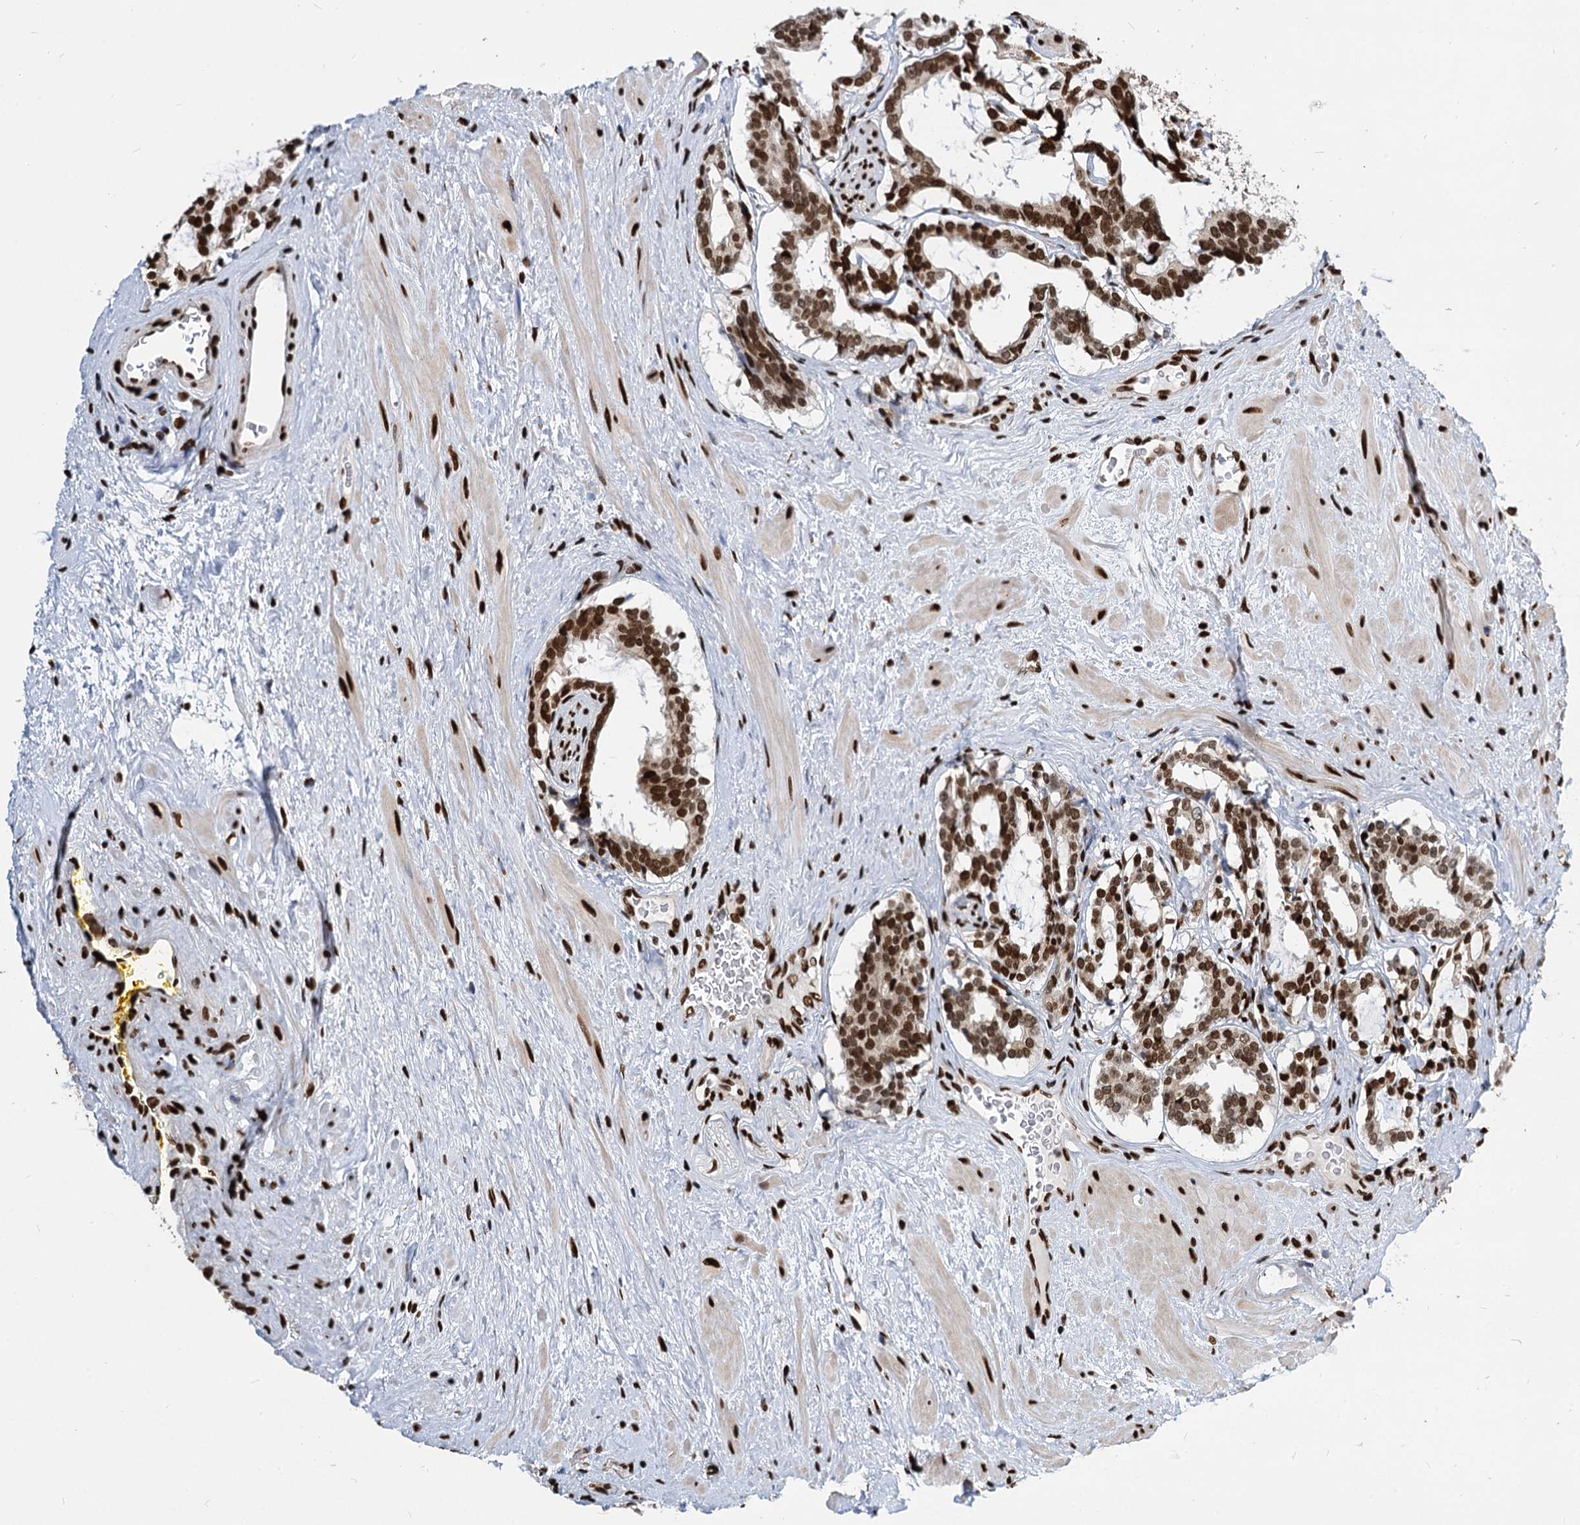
{"staining": {"intensity": "strong", "quantity": ">75%", "location": "nuclear"}, "tissue": "prostate cancer", "cell_type": "Tumor cells", "image_type": "cancer", "snomed": [{"axis": "morphology", "description": "Adenocarcinoma, High grade"}, {"axis": "topography", "description": "Prostate"}], "caption": "Immunohistochemical staining of prostate adenocarcinoma (high-grade) shows strong nuclear protein positivity in approximately >75% of tumor cells.", "gene": "MECP2", "patient": {"sex": "male", "age": 58}}